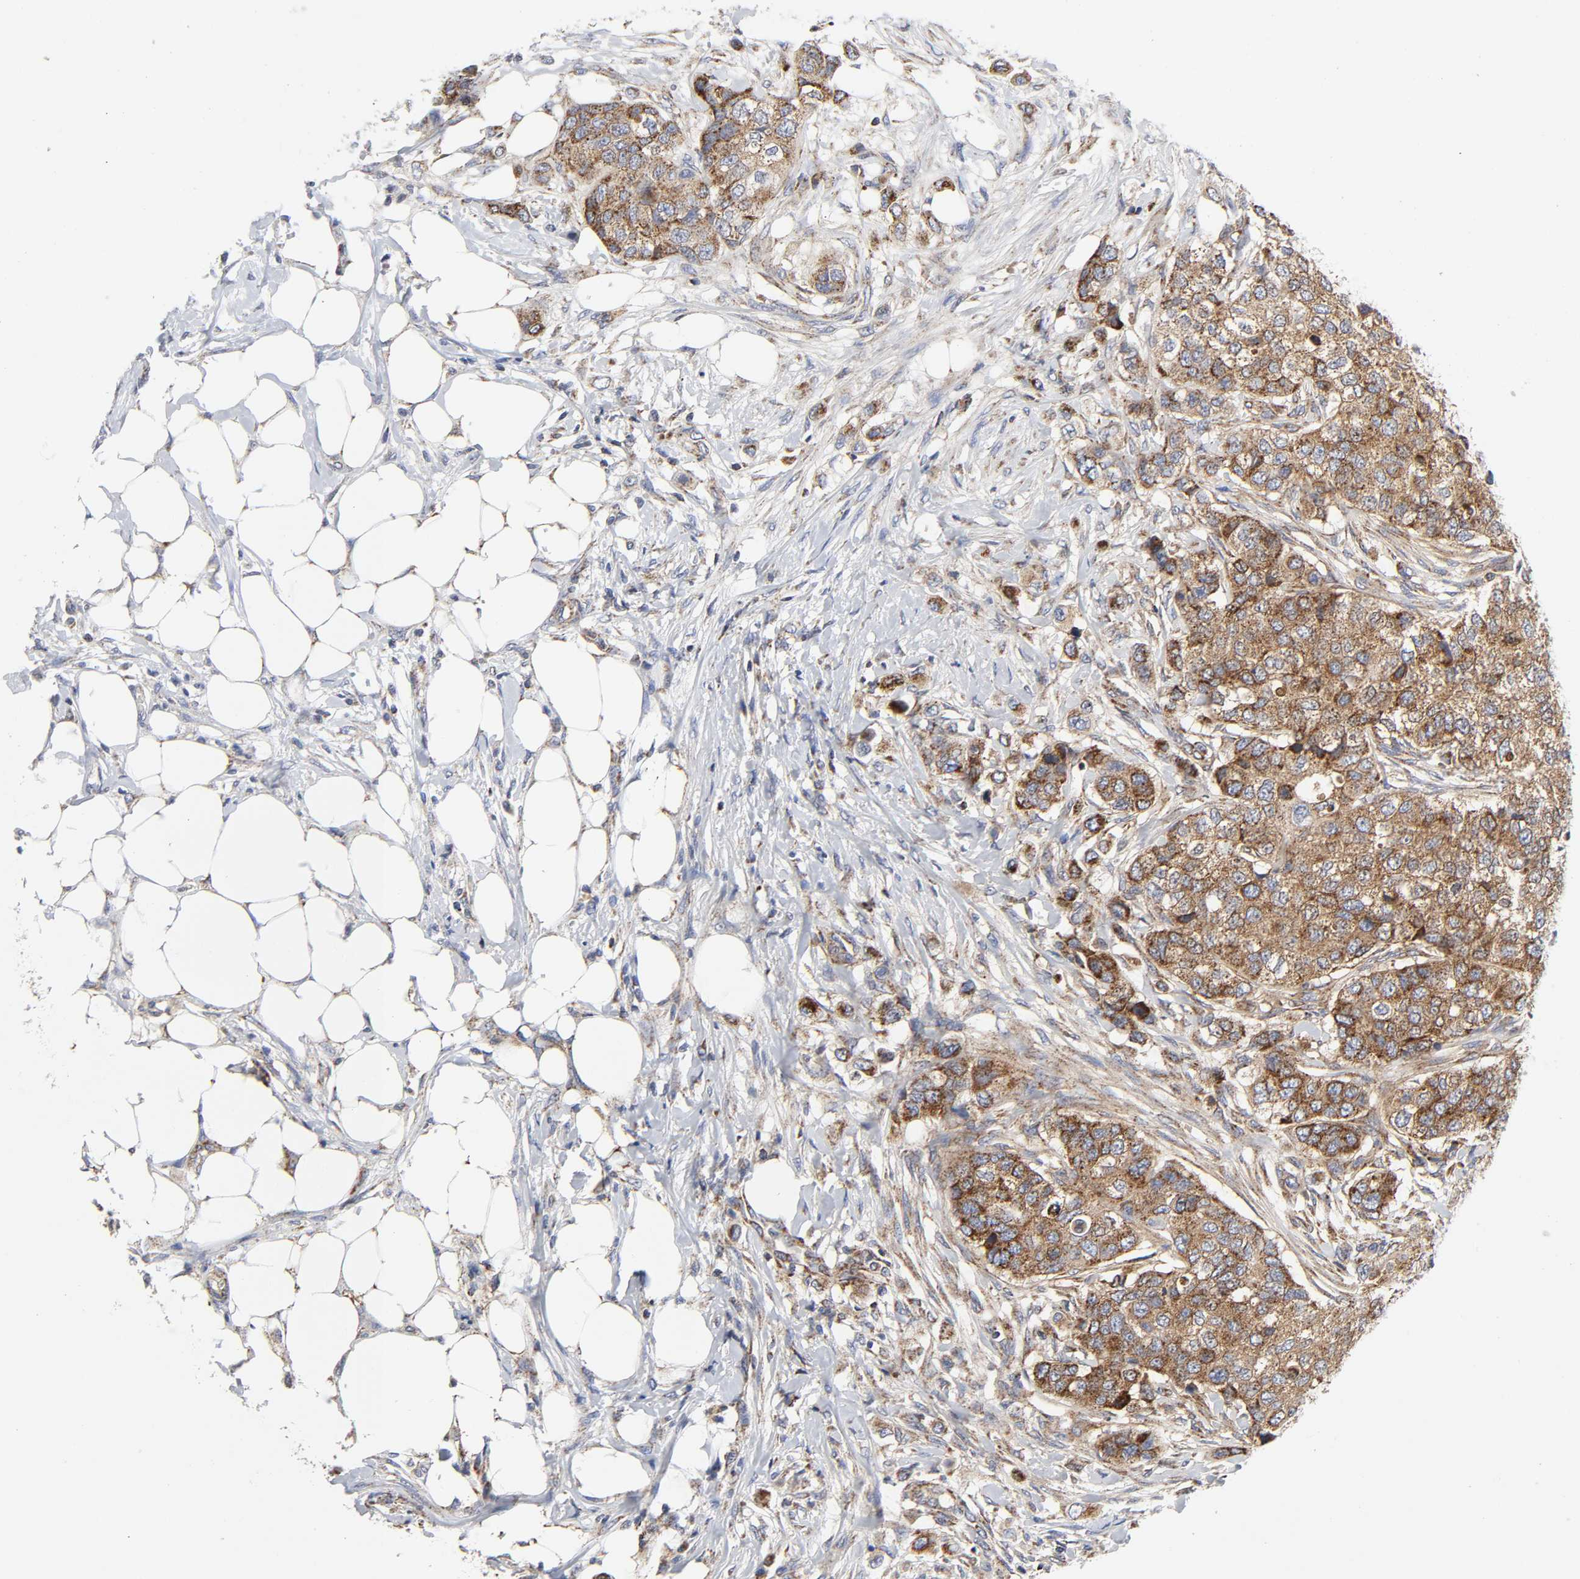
{"staining": {"intensity": "moderate", "quantity": ">75%", "location": "cytoplasmic/membranous"}, "tissue": "breast cancer", "cell_type": "Tumor cells", "image_type": "cancer", "snomed": [{"axis": "morphology", "description": "Normal tissue, NOS"}, {"axis": "morphology", "description": "Duct carcinoma"}, {"axis": "topography", "description": "Breast"}], "caption": "Breast invasive ductal carcinoma stained for a protein (brown) displays moderate cytoplasmic/membranous positive staining in about >75% of tumor cells.", "gene": "AOPEP", "patient": {"sex": "female", "age": 49}}